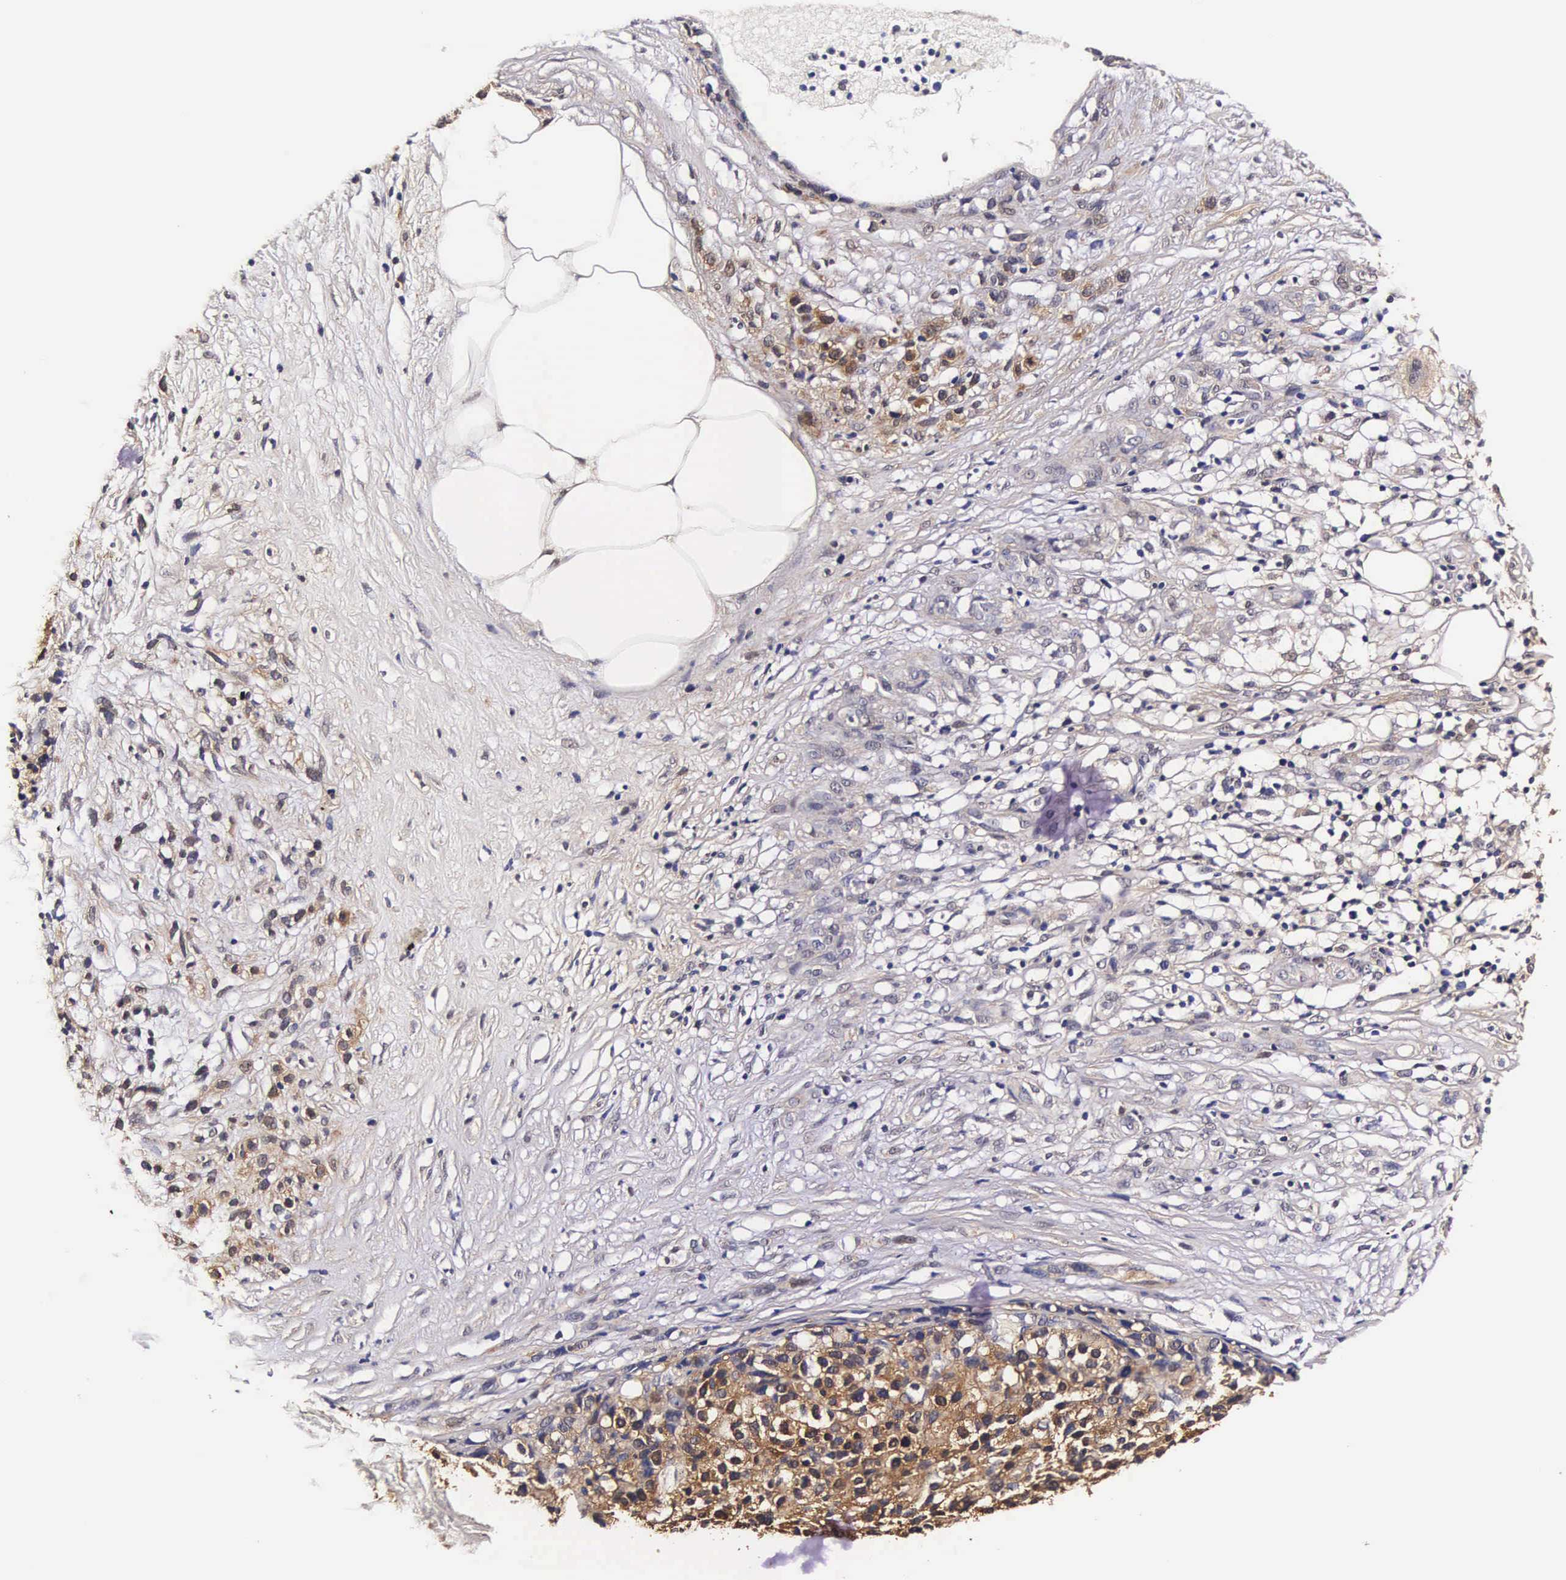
{"staining": {"intensity": "moderate", "quantity": ">75%", "location": "cytoplasmic/membranous,nuclear"}, "tissue": "melanoma", "cell_type": "Tumor cells", "image_type": "cancer", "snomed": [{"axis": "morphology", "description": "Malignant melanoma, NOS"}, {"axis": "topography", "description": "Skin"}], "caption": "A high-resolution micrograph shows IHC staining of melanoma, which reveals moderate cytoplasmic/membranous and nuclear staining in about >75% of tumor cells.", "gene": "TECPR2", "patient": {"sex": "female", "age": 85}}